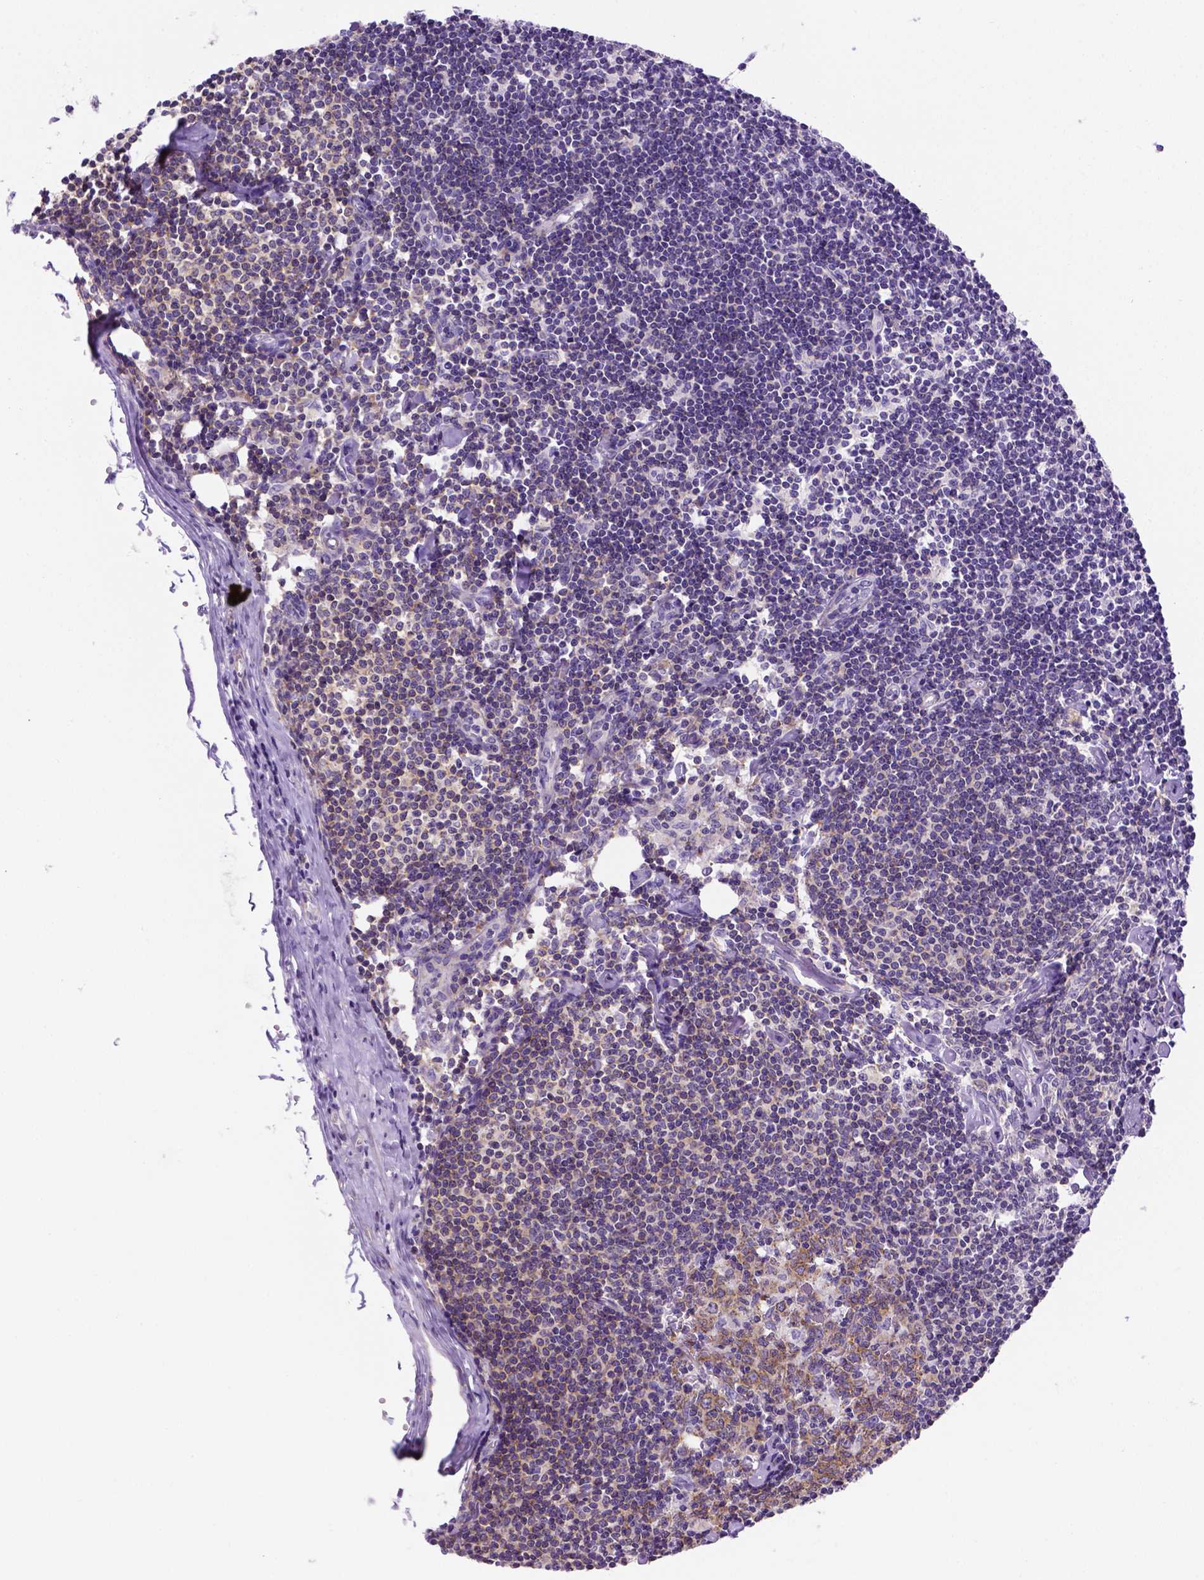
{"staining": {"intensity": "moderate", "quantity": "25%-75%", "location": "cytoplasmic/membranous"}, "tissue": "lymph node", "cell_type": "Germinal center cells", "image_type": "normal", "snomed": [{"axis": "morphology", "description": "Normal tissue, NOS"}, {"axis": "topography", "description": "Lymph node"}], "caption": "Protein staining exhibits moderate cytoplasmic/membranous staining in about 25%-75% of germinal center cells in normal lymph node. (IHC, brightfield microscopy, high magnification).", "gene": "FOXI1", "patient": {"sex": "female", "age": 42}}